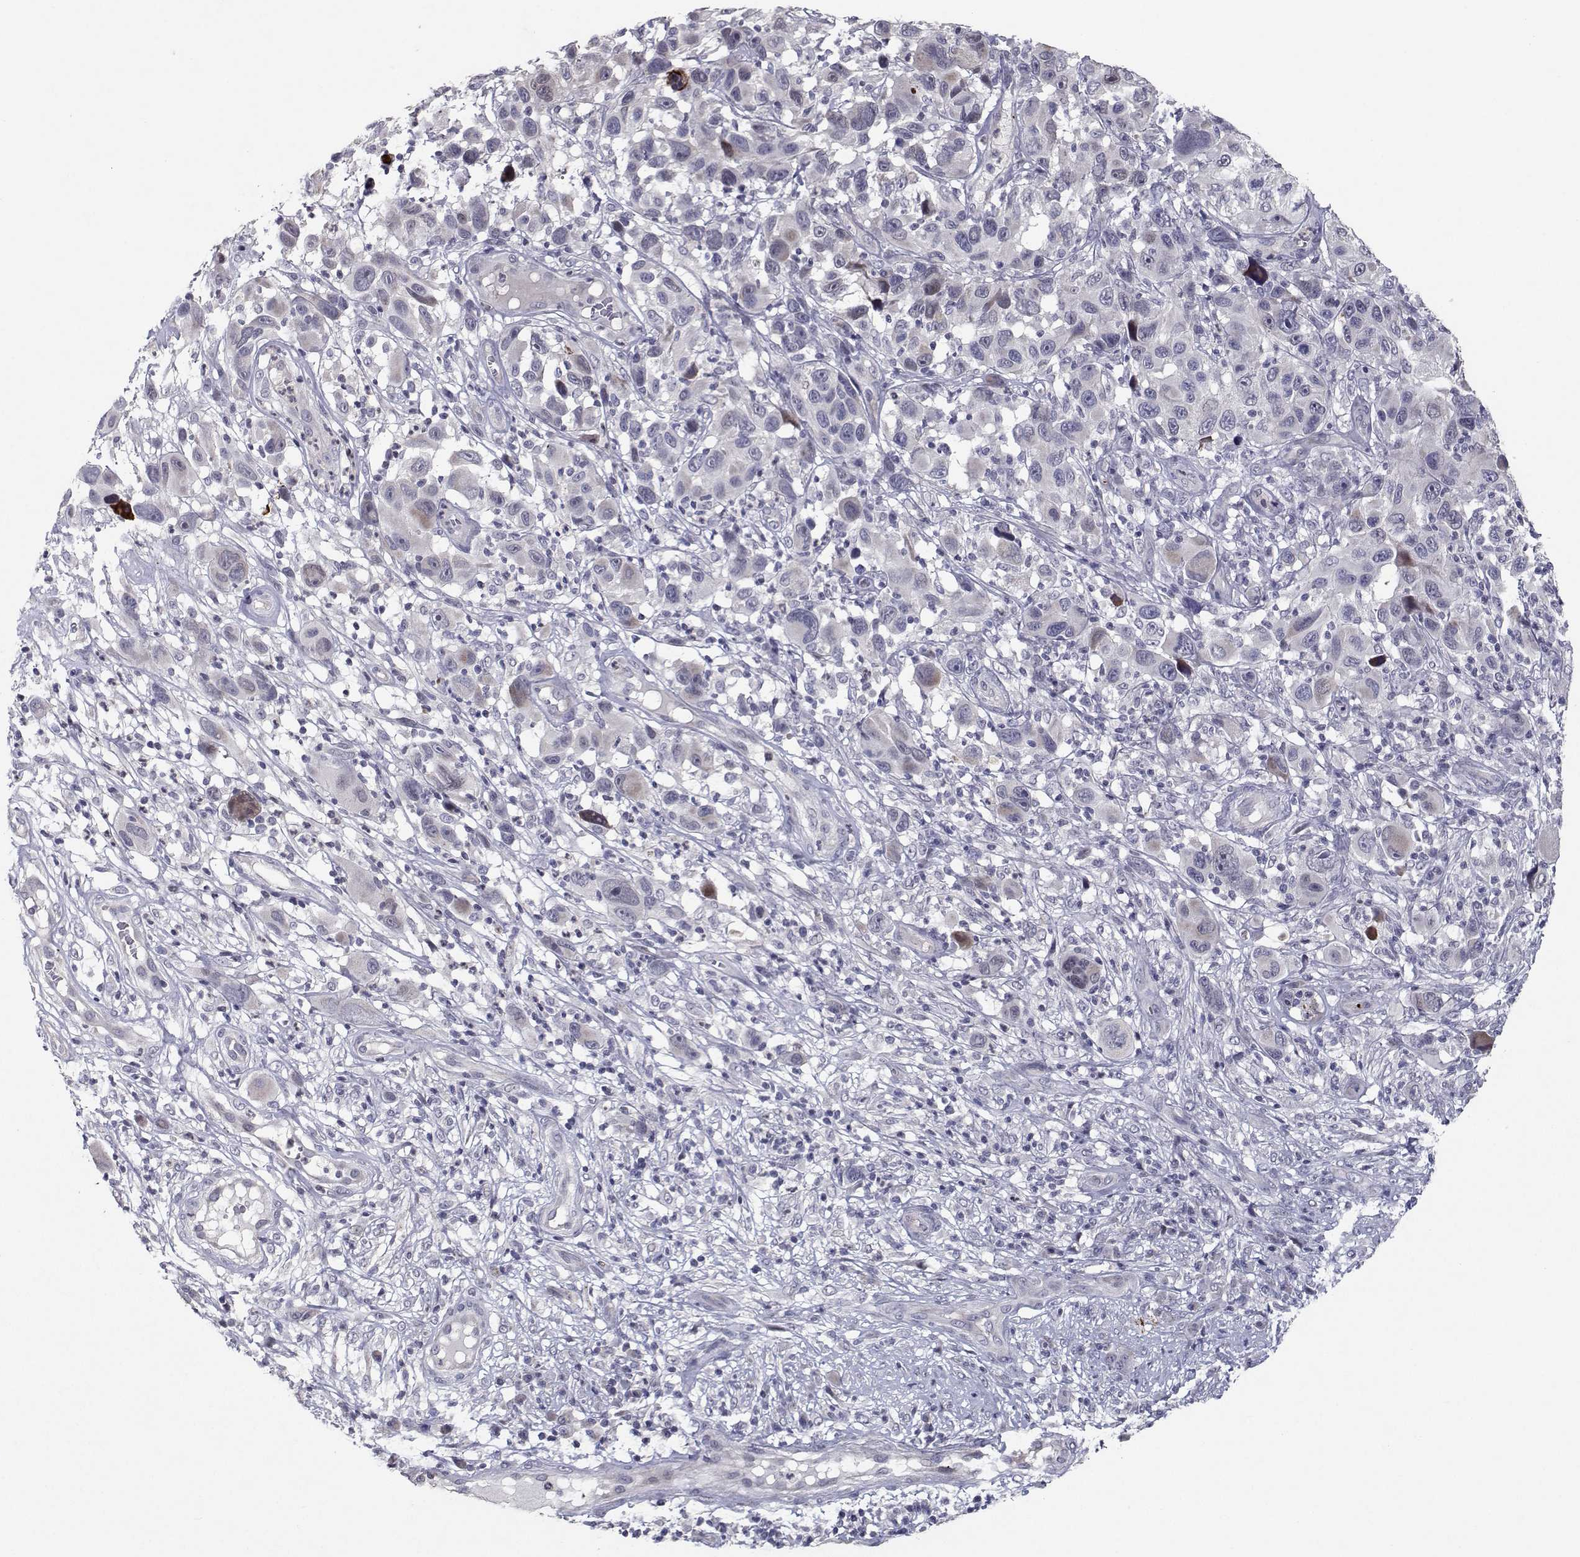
{"staining": {"intensity": "negative", "quantity": "none", "location": "none"}, "tissue": "melanoma", "cell_type": "Tumor cells", "image_type": "cancer", "snomed": [{"axis": "morphology", "description": "Malignant melanoma, NOS"}, {"axis": "topography", "description": "Skin"}], "caption": "This is an IHC photomicrograph of human melanoma. There is no positivity in tumor cells.", "gene": "RBPJL", "patient": {"sex": "male", "age": 53}}